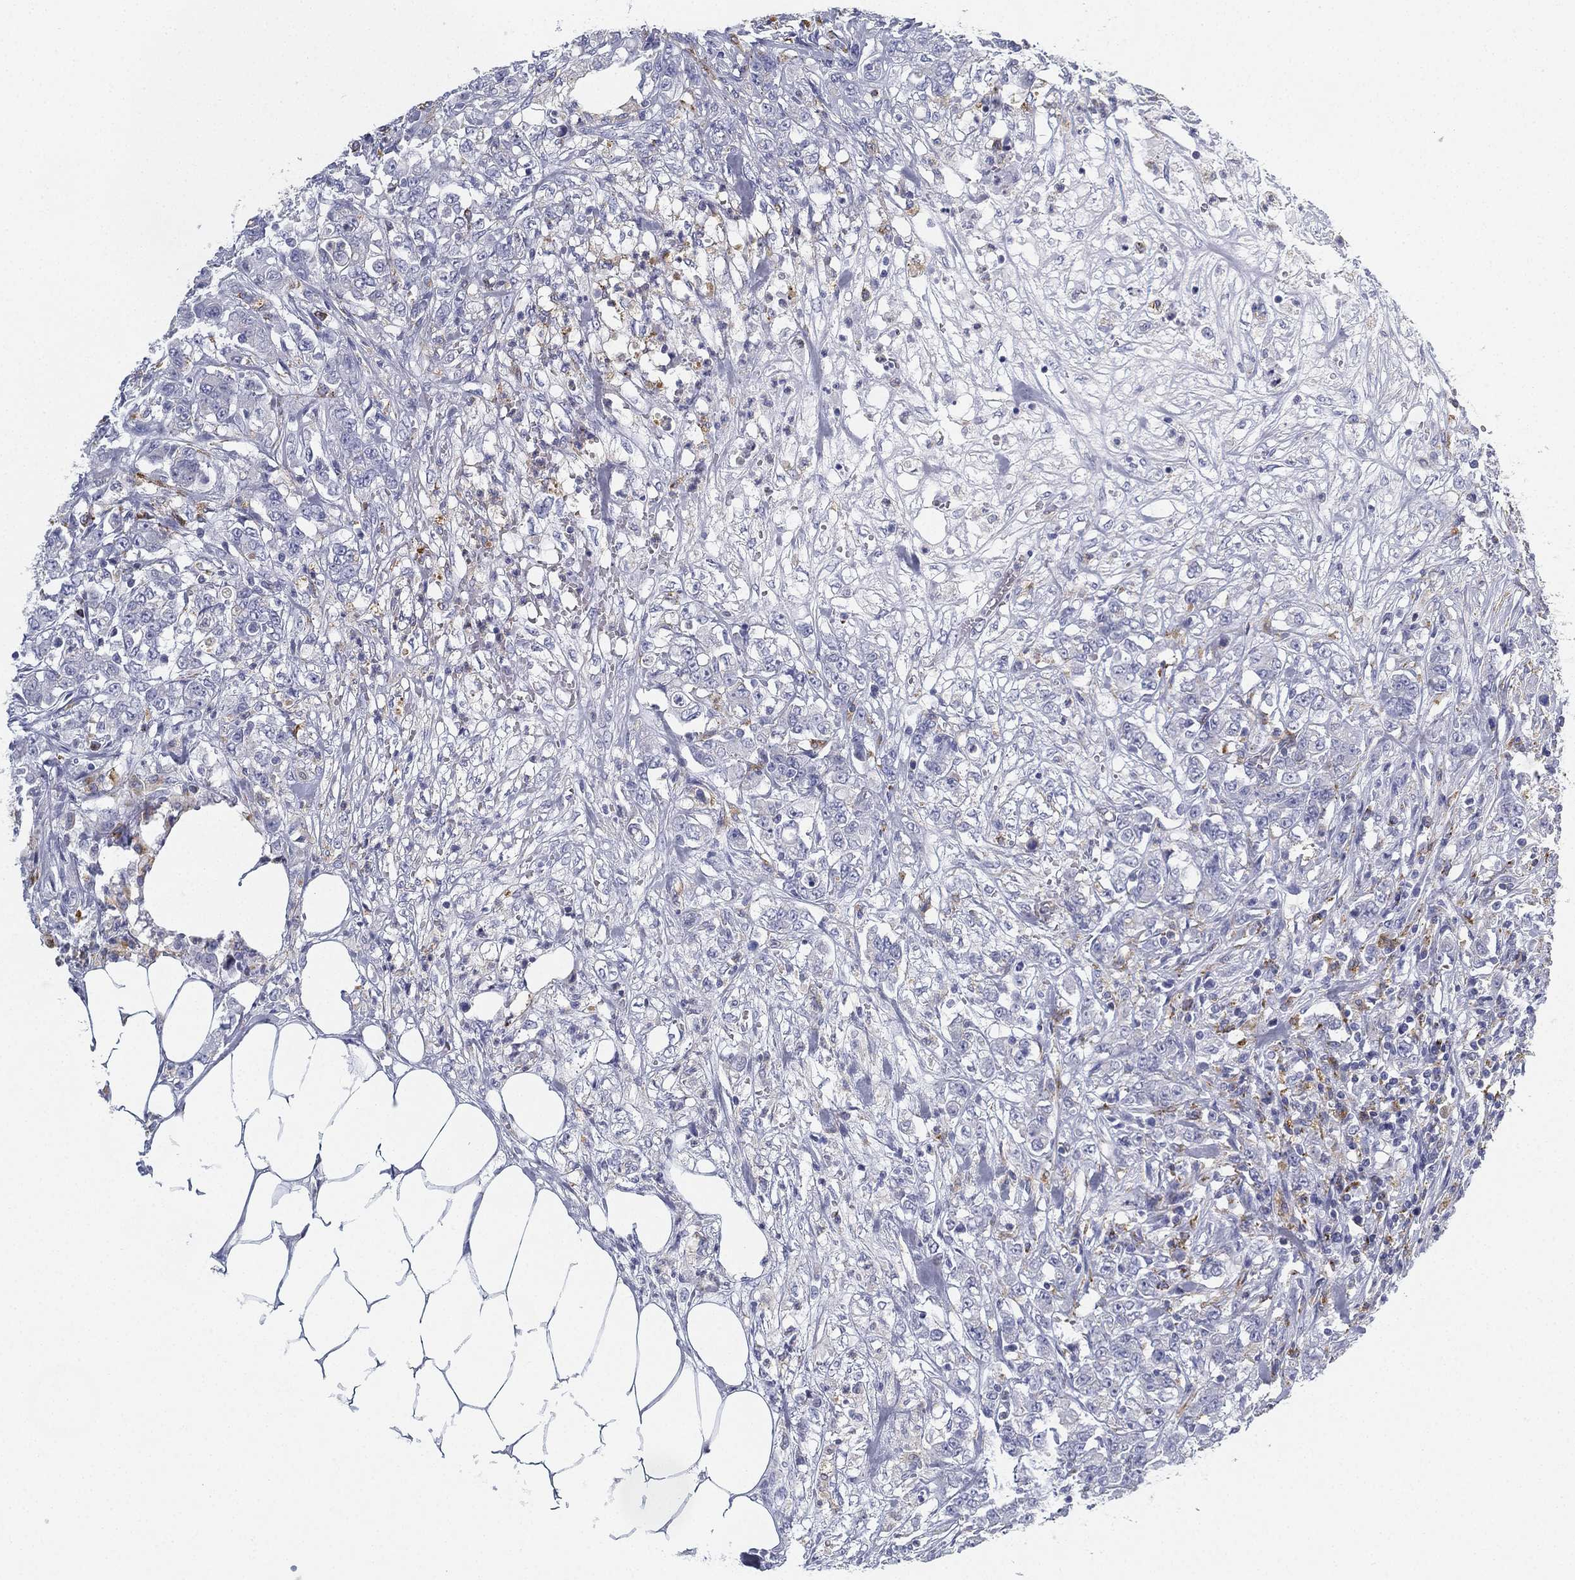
{"staining": {"intensity": "moderate", "quantity": "<25%", "location": "cytoplasmic/membranous"}, "tissue": "colorectal cancer", "cell_type": "Tumor cells", "image_type": "cancer", "snomed": [{"axis": "morphology", "description": "Adenocarcinoma, NOS"}, {"axis": "topography", "description": "Colon"}], "caption": "Immunohistochemistry (DAB (3,3'-diaminobenzidine)) staining of human colorectal cancer shows moderate cytoplasmic/membranous protein expression in approximately <25% of tumor cells.", "gene": "NPC2", "patient": {"sex": "female", "age": 48}}